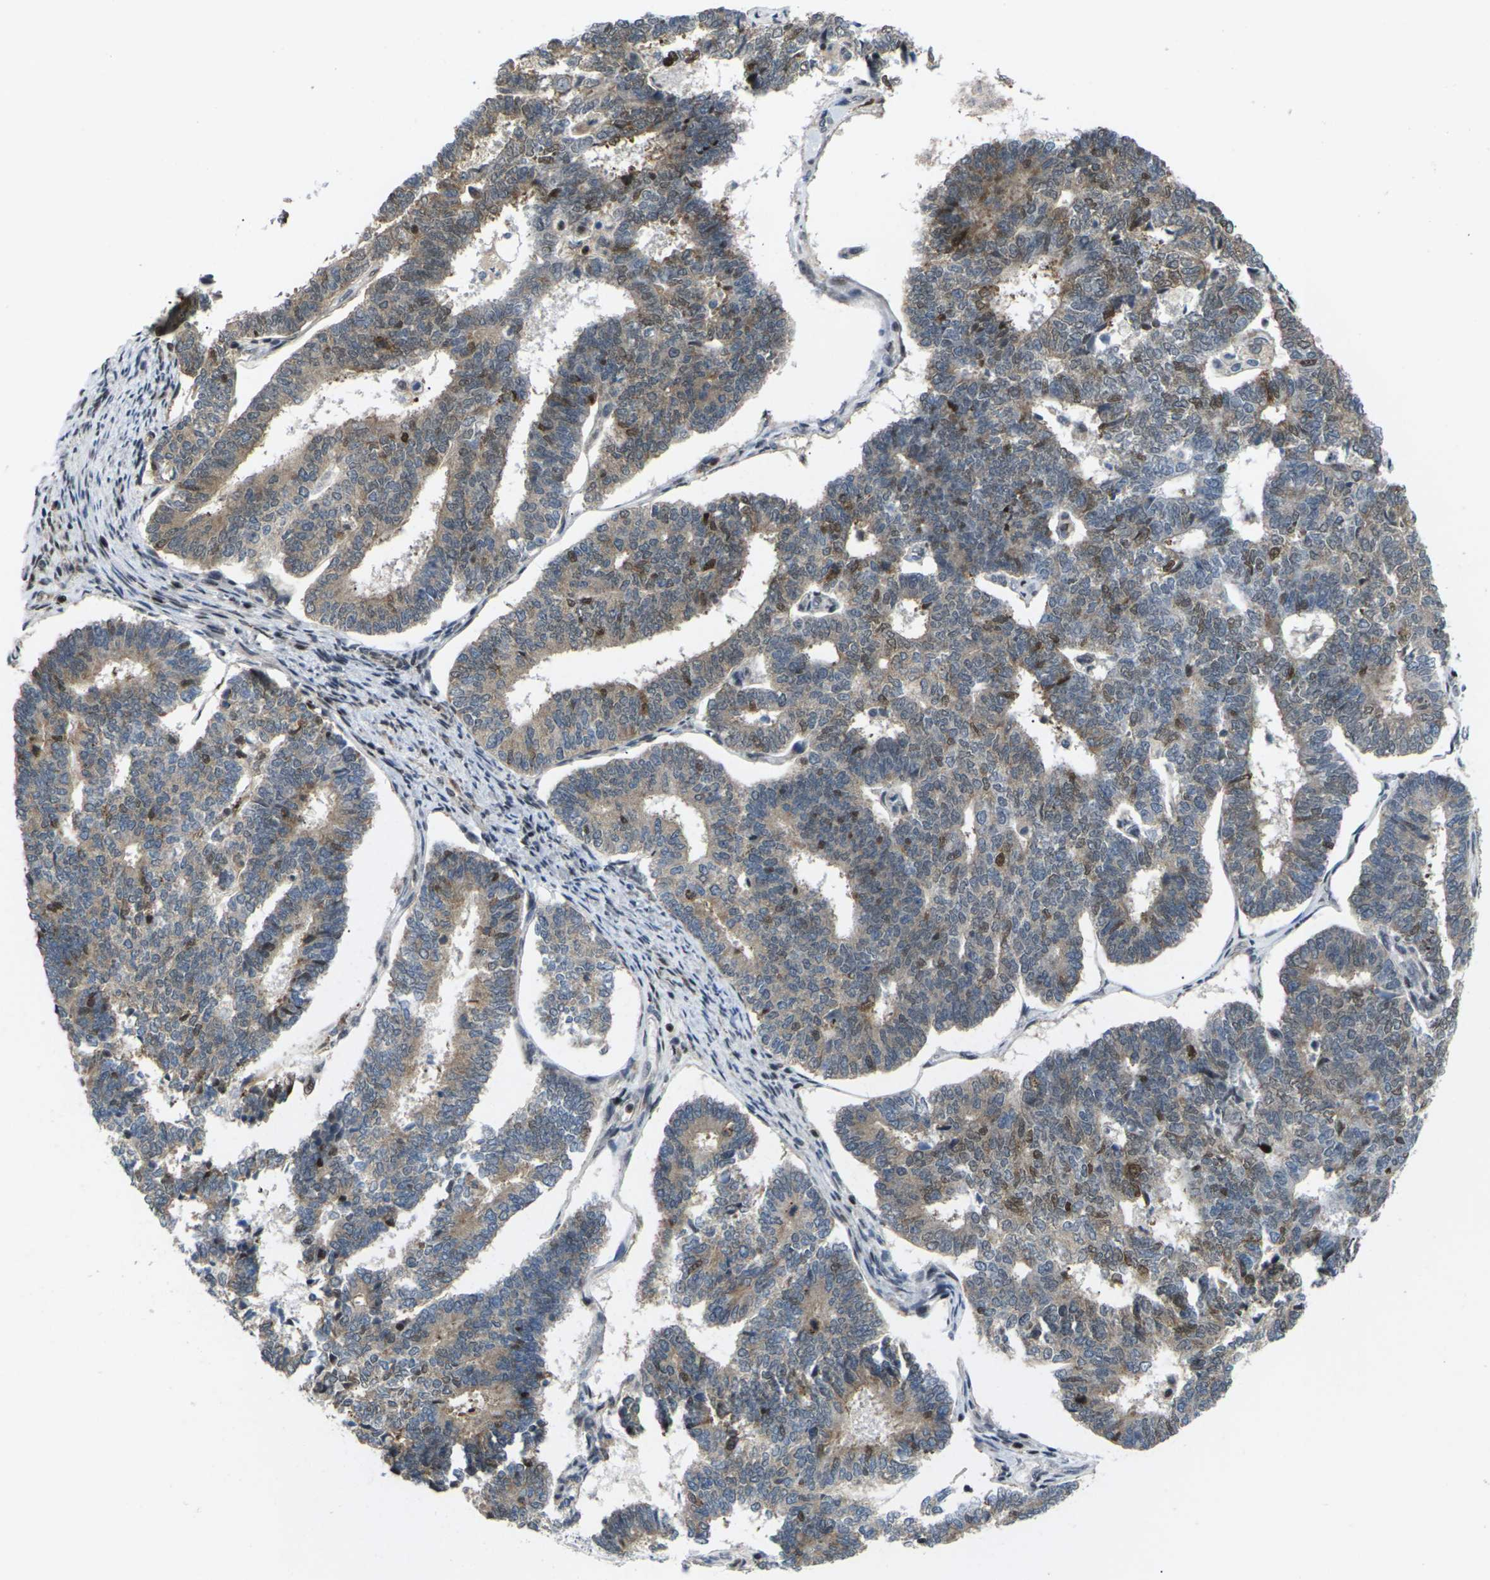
{"staining": {"intensity": "moderate", "quantity": ">75%", "location": "cytoplasmic/membranous,nuclear"}, "tissue": "endometrial cancer", "cell_type": "Tumor cells", "image_type": "cancer", "snomed": [{"axis": "morphology", "description": "Adenocarcinoma, NOS"}, {"axis": "topography", "description": "Endometrium"}], "caption": "Immunohistochemical staining of human endometrial cancer exhibits medium levels of moderate cytoplasmic/membranous and nuclear expression in about >75% of tumor cells. (Brightfield microscopy of DAB IHC at high magnification).", "gene": "RPS6KA3", "patient": {"sex": "female", "age": 70}}